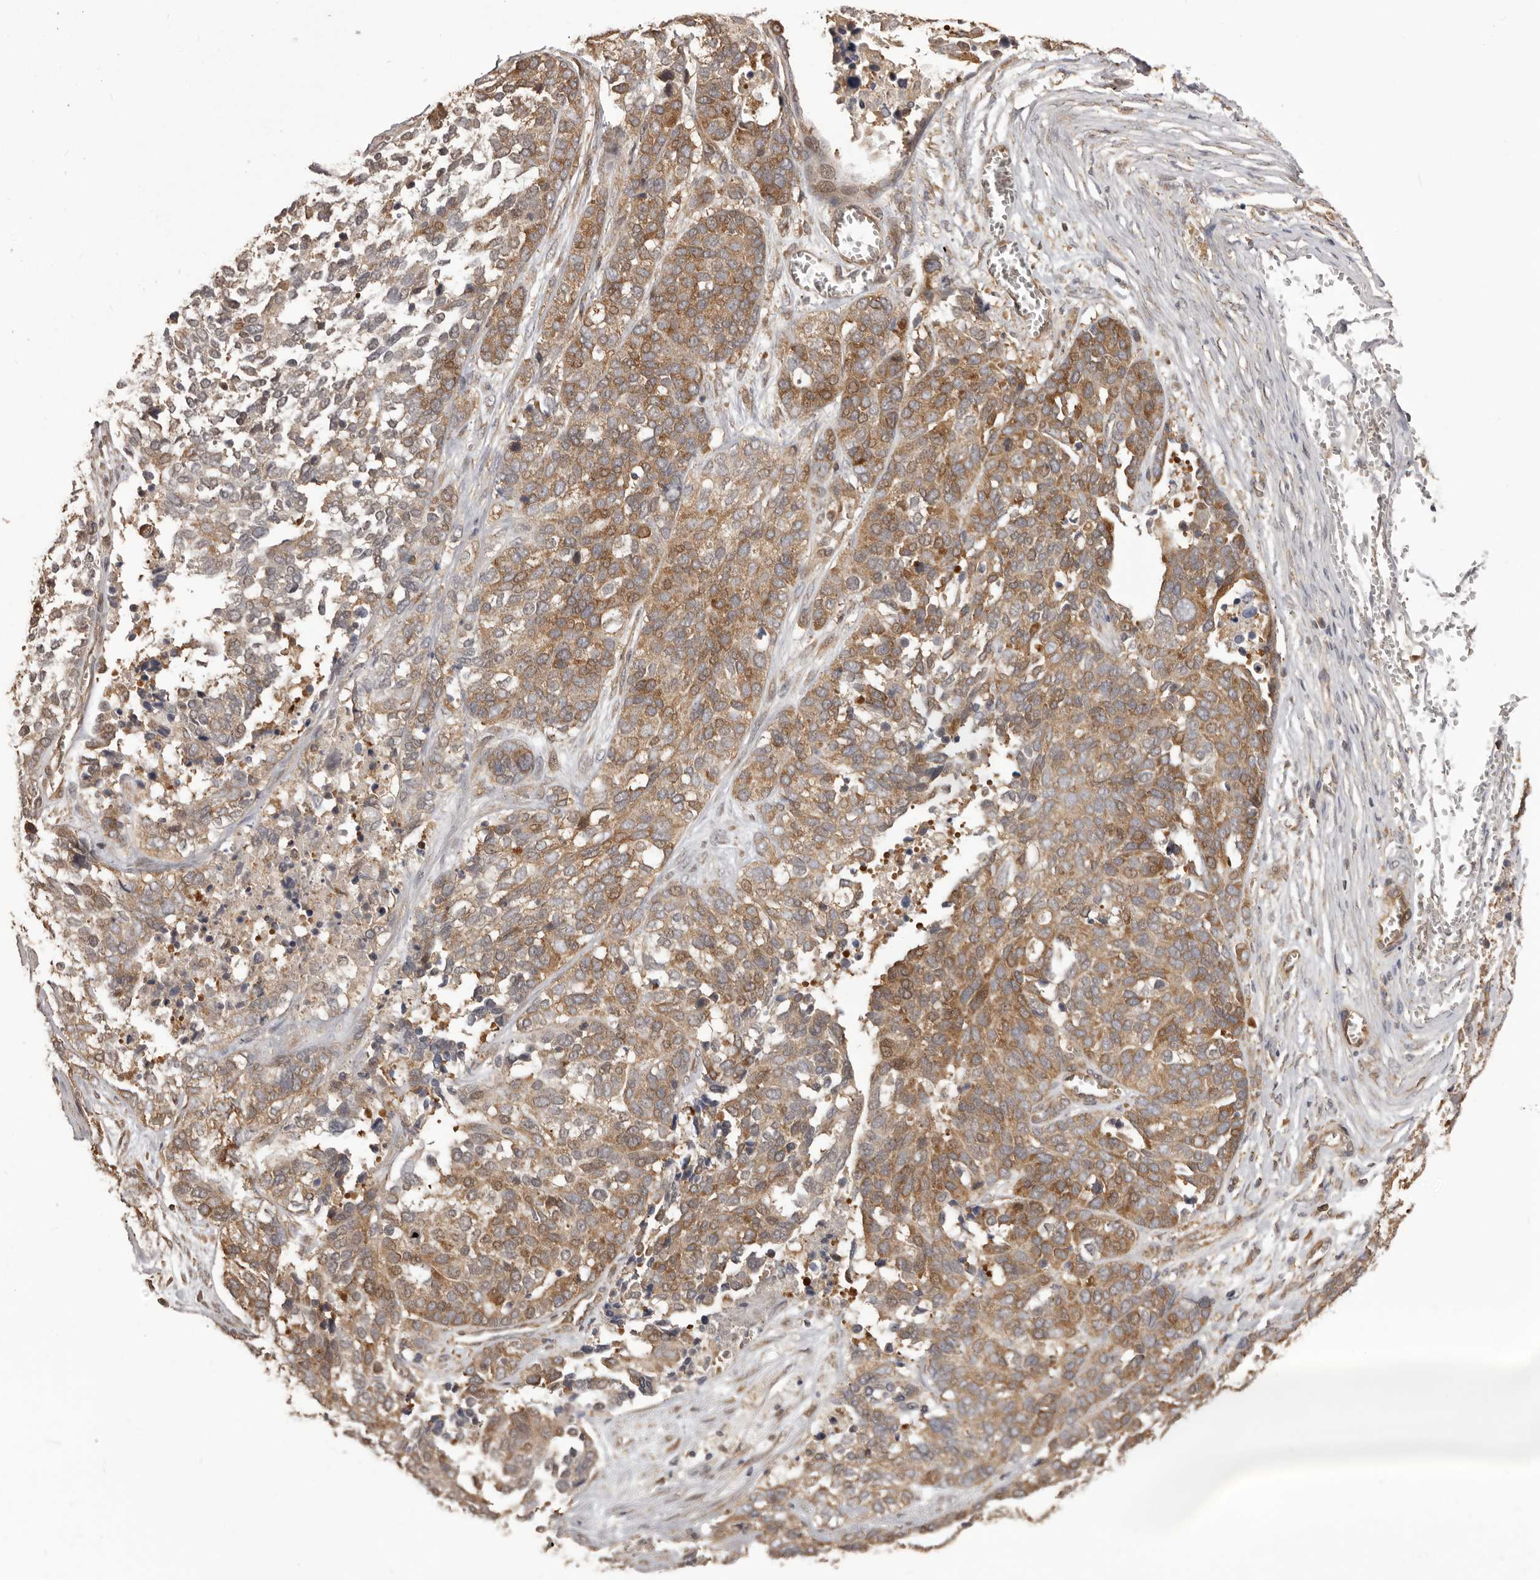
{"staining": {"intensity": "moderate", "quantity": ">75%", "location": "cytoplasmic/membranous"}, "tissue": "ovarian cancer", "cell_type": "Tumor cells", "image_type": "cancer", "snomed": [{"axis": "morphology", "description": "Cystadenocarcinoma, serous, NOS"}, {"axis": "topography", "description": "Ovary"}], "caption": "IHC (DAB (3,3'-diaminobenzidine)) staining of ovarian cancer shows moderate cytoplasmic/membranous protein positivity in approximately >75% of tumor cells.", "gene": "HBS1L", "patient": {"sex": "female", "age": 44}}